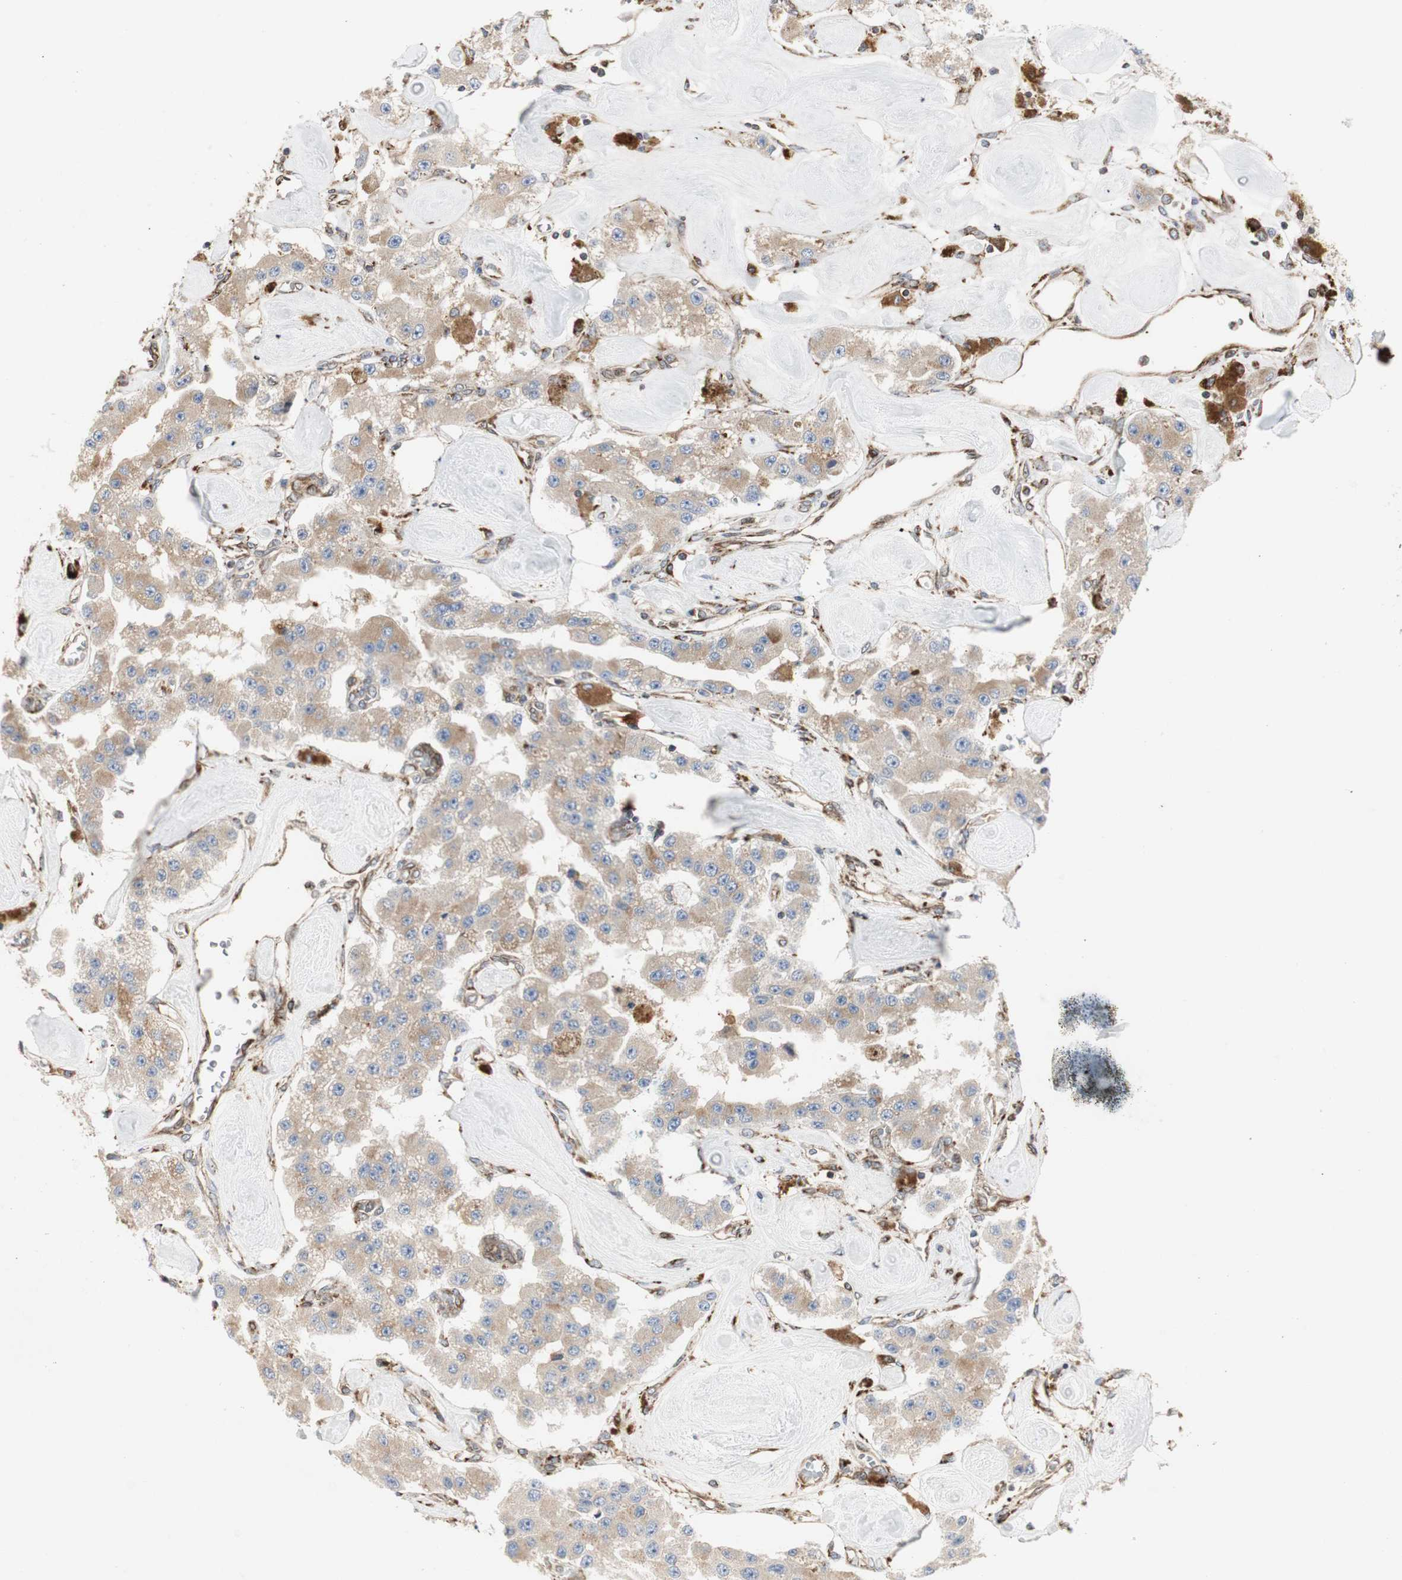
{"staining": {"intensity": "moderate", "quantity": ">75%", "location": "cytoplasmic/membranous"}, "tissue": "carcinoid", "cell_type": "Tumor cells", "image_type": "cancer", "snomed": [{"axis": "morphology", "description": "Carcinoid, malignant, NOS"}, {"axis": "topography", "description": "Pancreas"}], "caption": "Protein analysis of carcinoid (malignant) tissue demonstrates moderate cytoplasmic/membranous staining in about >75% of tumor cells. (Stains: DAB in brown, nuclei in blue, Microscopy: brightfield microscopy at high magnification).", "gene": "H6PD", "patient": {"sex": "male", "age": 41}}